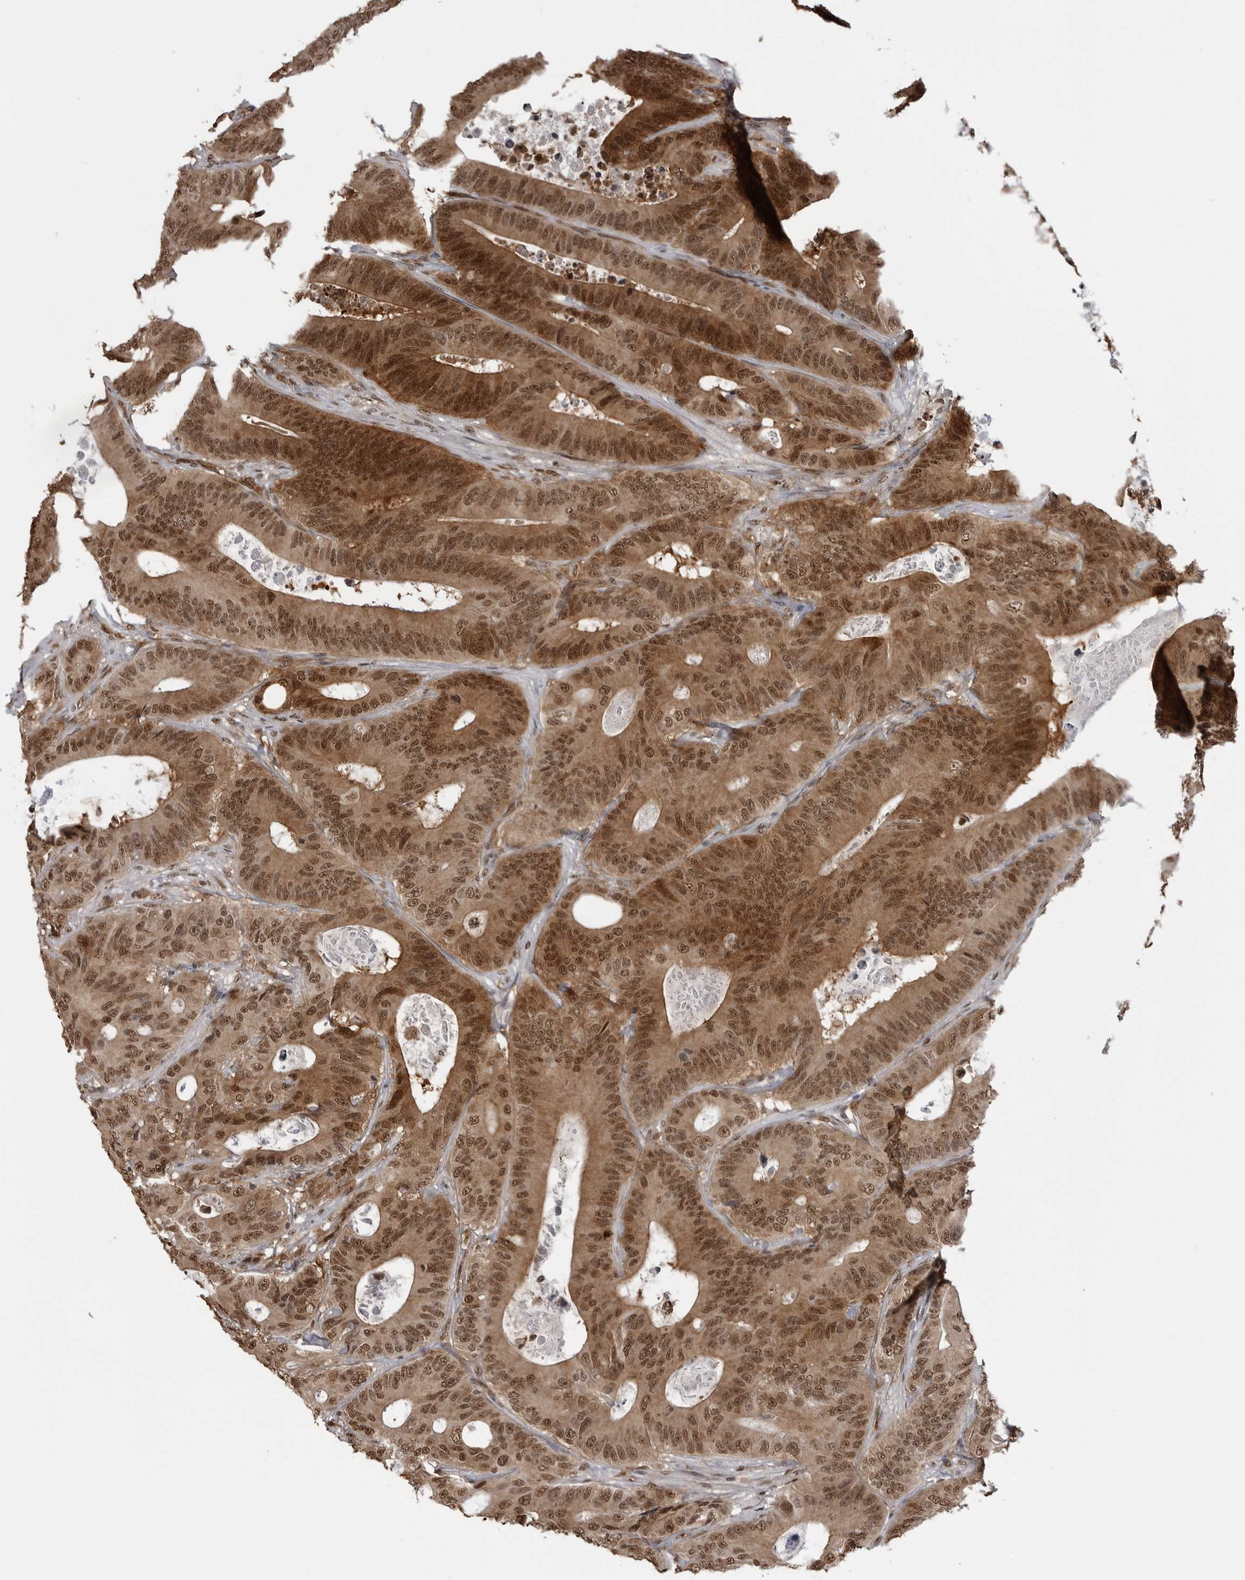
{"staining": {"intensity": "strong", "quantity": ">75%", "location": "cytoplasmic/membranous,nuclear"}, "tissue": "colorectal cancer", "cell_type": "Tumor cells", "image_type": "cancer", "snomed": [{"axis": "morphology", "description": "Adenocarcinoma, NOS"}, {"axis": "topography", "description": "Colon"}], "caption": "Protein staining of colorectal cancer (adenocarcinoma) tissue demonstrates strong cytoplasmic/membranous and nuclear positivity in about >75% of tumor cells. Nuclei are stained in blue.", "gene": "SMAD2", "patient": {"sex": "male", "age": 83}}